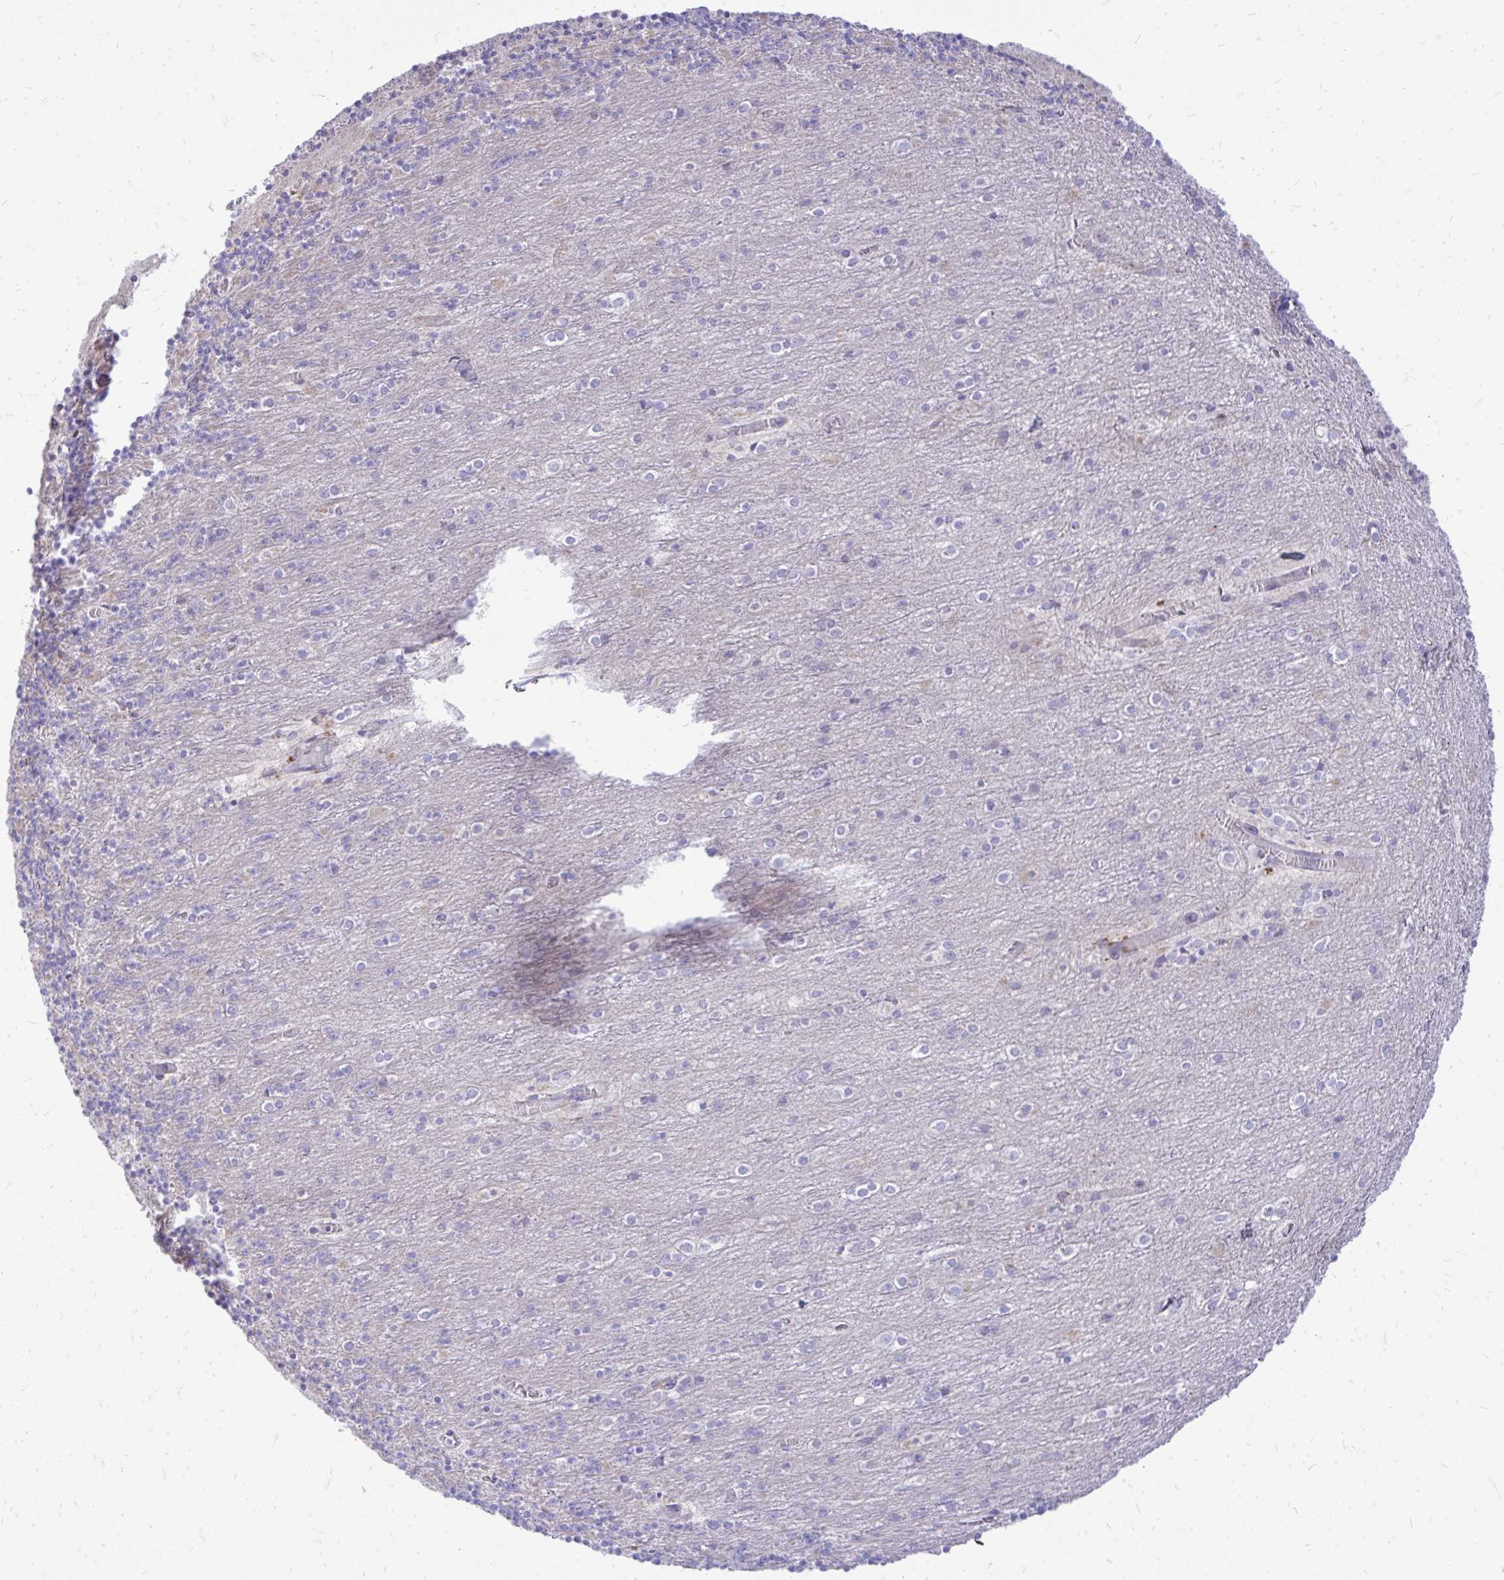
{"staining": {"intensity": "negative", "quantity": "none", "location": "none"}, "tissue": "cerebellum", "cell_type": "Cells in granular layer", "image_type": "normal", "snomed": [{"axis": "morphology", "description": "Normal tissue, NOS"}, {"axis": "topography", "description": "Cerebellum"}], "caption": "Cells in granular layer are negative for brown protein staining in normal cerebellum. (Immunohistochemistry, brightfield microscopy, high magnification).", "gene": "TSPEAR", "patient": {"sex": "male", "age": 70}}